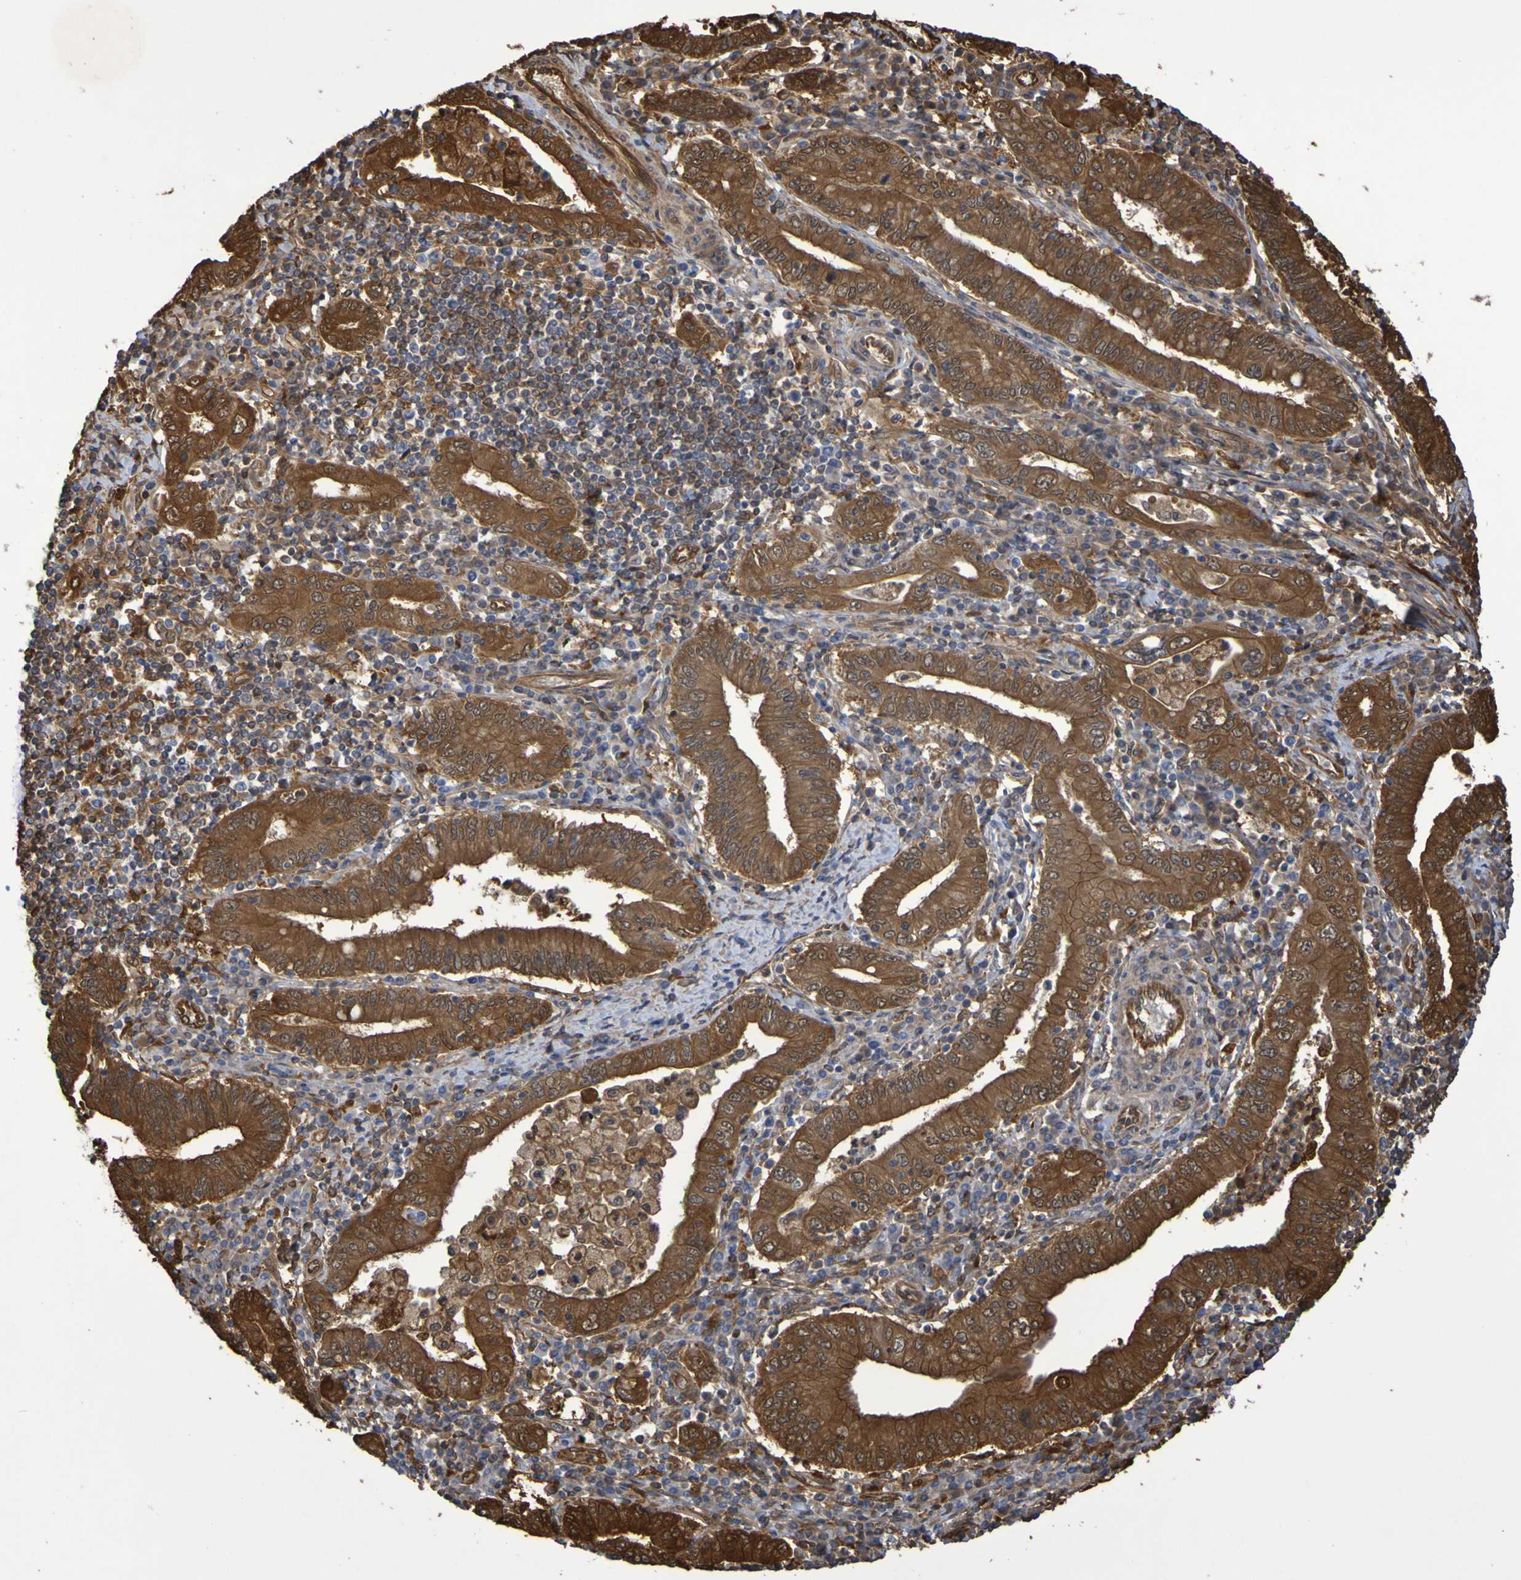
{"staining": {"intensity": "strong", "quantity": ">75%", "location": "cytoplasmic/membranous"}, "tissue": "stomach cancer", "cell_type": "Tumor cells", "image_type": "cancer", "snomed": [{"axis": "morphology", "description": "Normal tissue, NOS"}, {"axis": "morphology", "description": "Adenocarcinoma, NOS"}, {"axis": "topography", "description": "Esophagus"}, {"axis": "topography", "description": "Stomach, upper"}, {"axis": "topography", "description": "Peripheral nerve tissue"}], "caption": "IHC photomicrograph of adenocarcinoma (stomach) stained for a protein (brown), which shows high levels of strong cytoplasmic/membranous expression in about >75% of tumor cells.", "gene": "SERPINB6", "patient": {"sex": "male", "age": 62}}